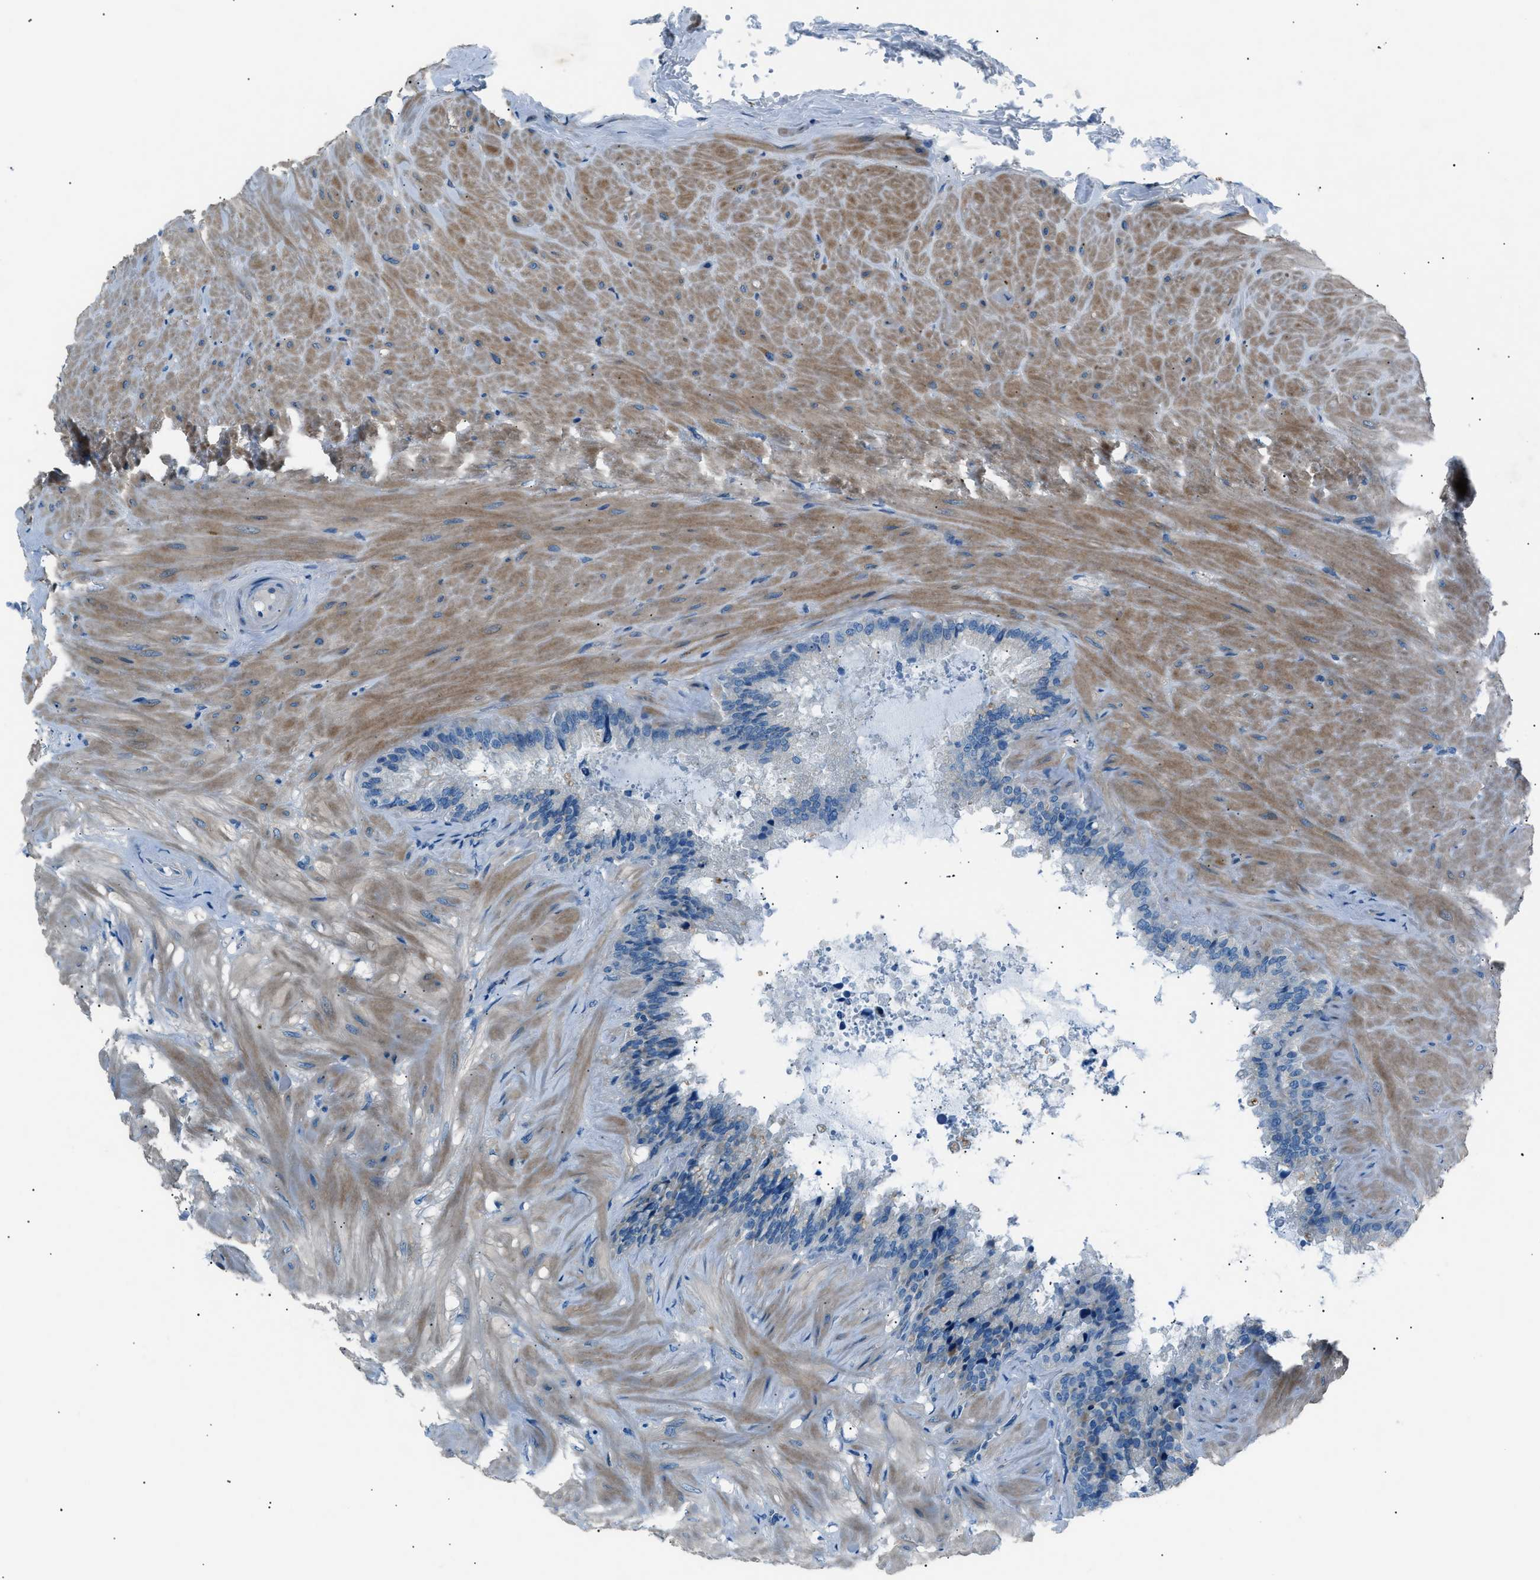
{"staining": {"intensity": "moderate", "quantity": "<25%", "location": "cytoplasmic/membranous"}, "tissue": "seminal vesicle", "cell_type": "Glandular cells", "image_type": "normal", "snomed": [{"axis": "morphology", "description": "Normal tissue, NOS"}, {"axis": "topography", "description": "Seminal veicle"}], "caption": "The photomicrograph demonstrates a brown stain indicating the presence of a protein in the cytoplasmic/membranous of glandular cells in seminal vesicle. Nuclei are stained in blue.", "gene": "LRRC37B", "patient": {"sex": "male", "age": 46}}